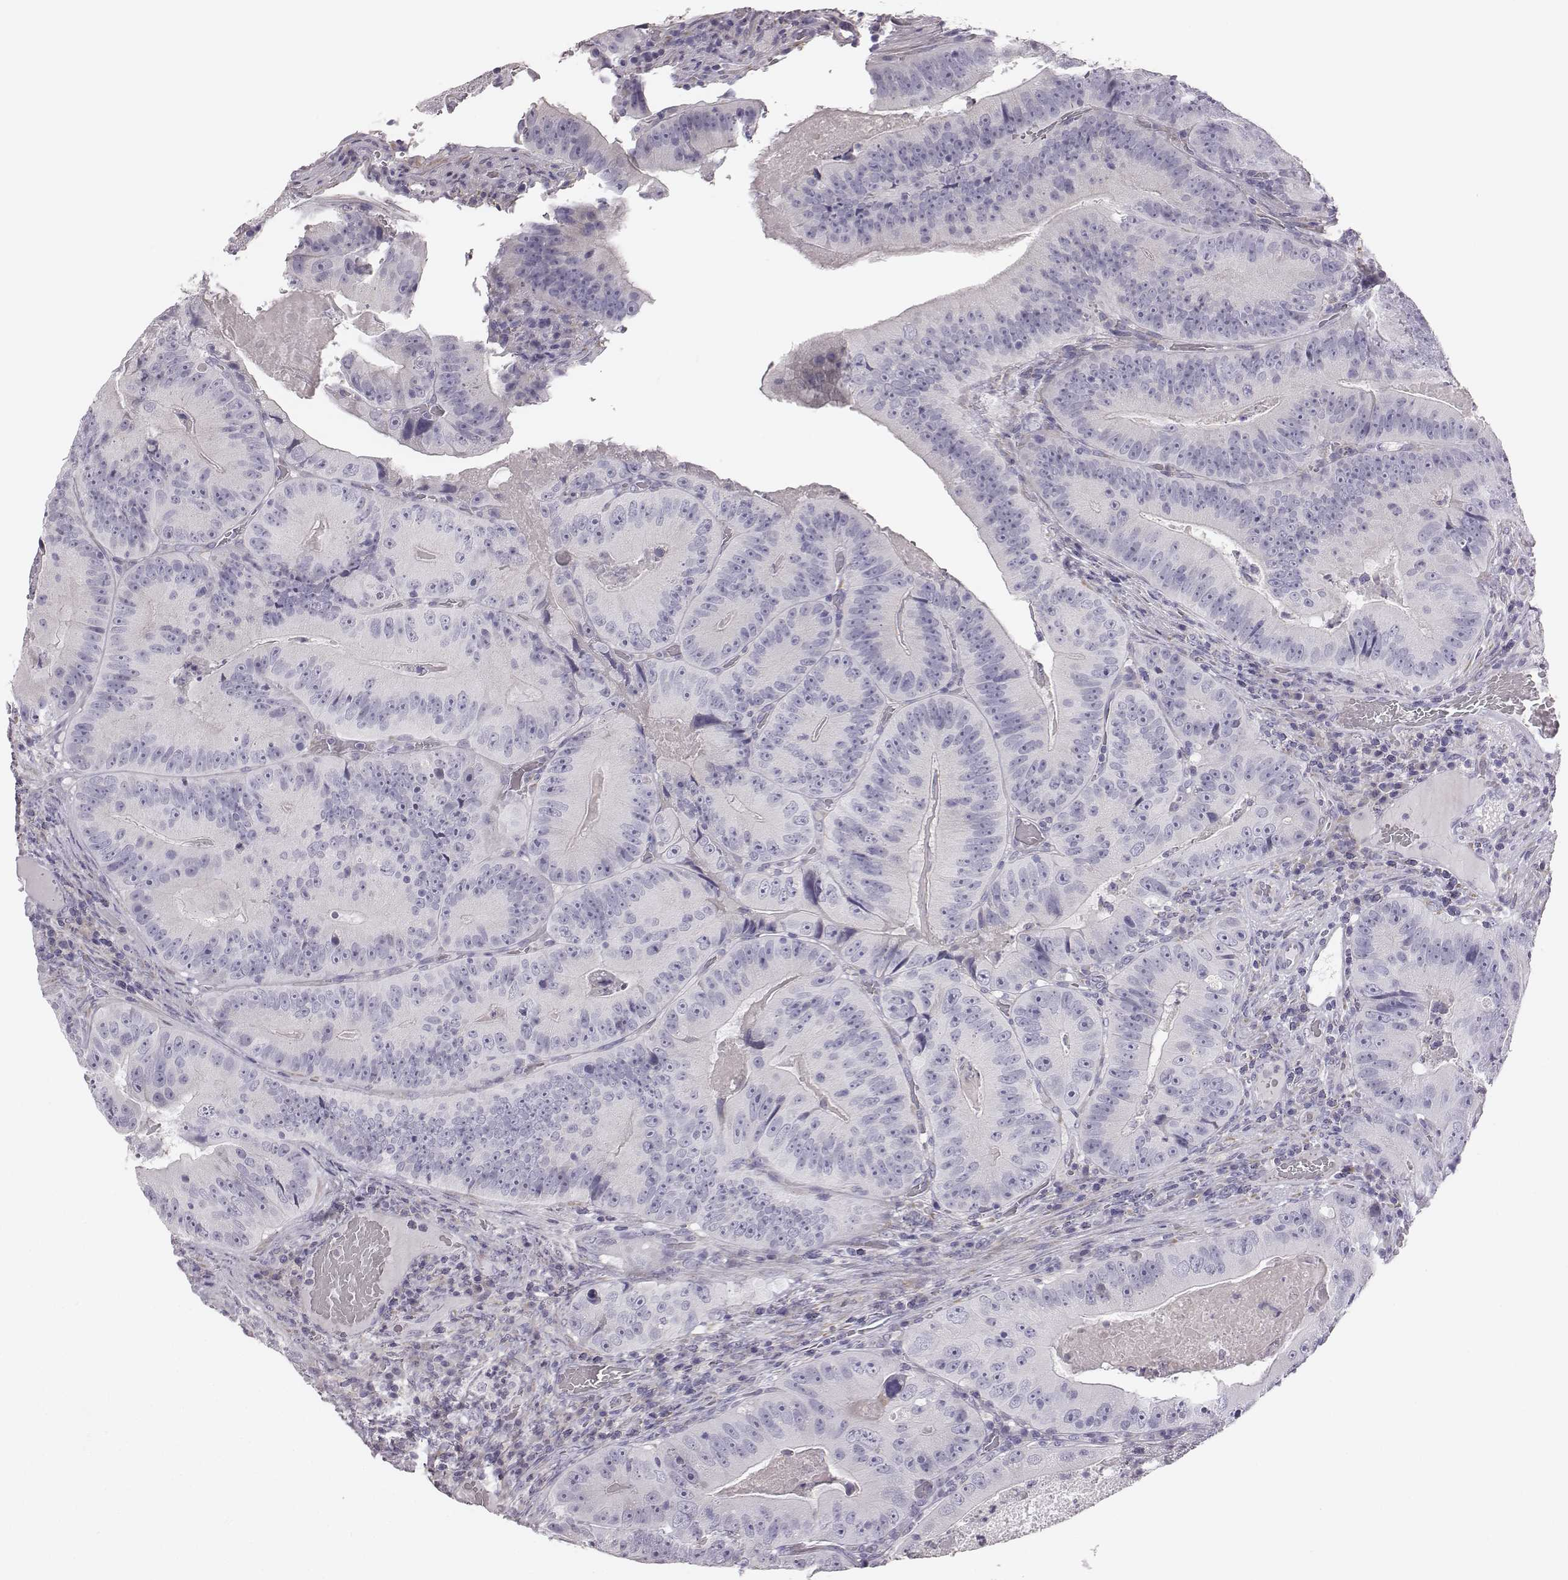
{"staining": {"intensity": "negative", "quantity": "none", "location": "none"}, "tissue": "colorectal cancer", "cell_type": "Tumor cells", "image_type": "cancer", "snomed": [{"axis": "morphology", "description": "Adenocarcinoma, NOS"}, {"axis": "topography", "description": "Colon"}], "caption": "Human colorectal cancer (adenocarcinoma) stained for a protein using IHC displays no expression in tumor cells.", "gene": "GUCA1A", "patient": {"sex": "female", "age": 86}}